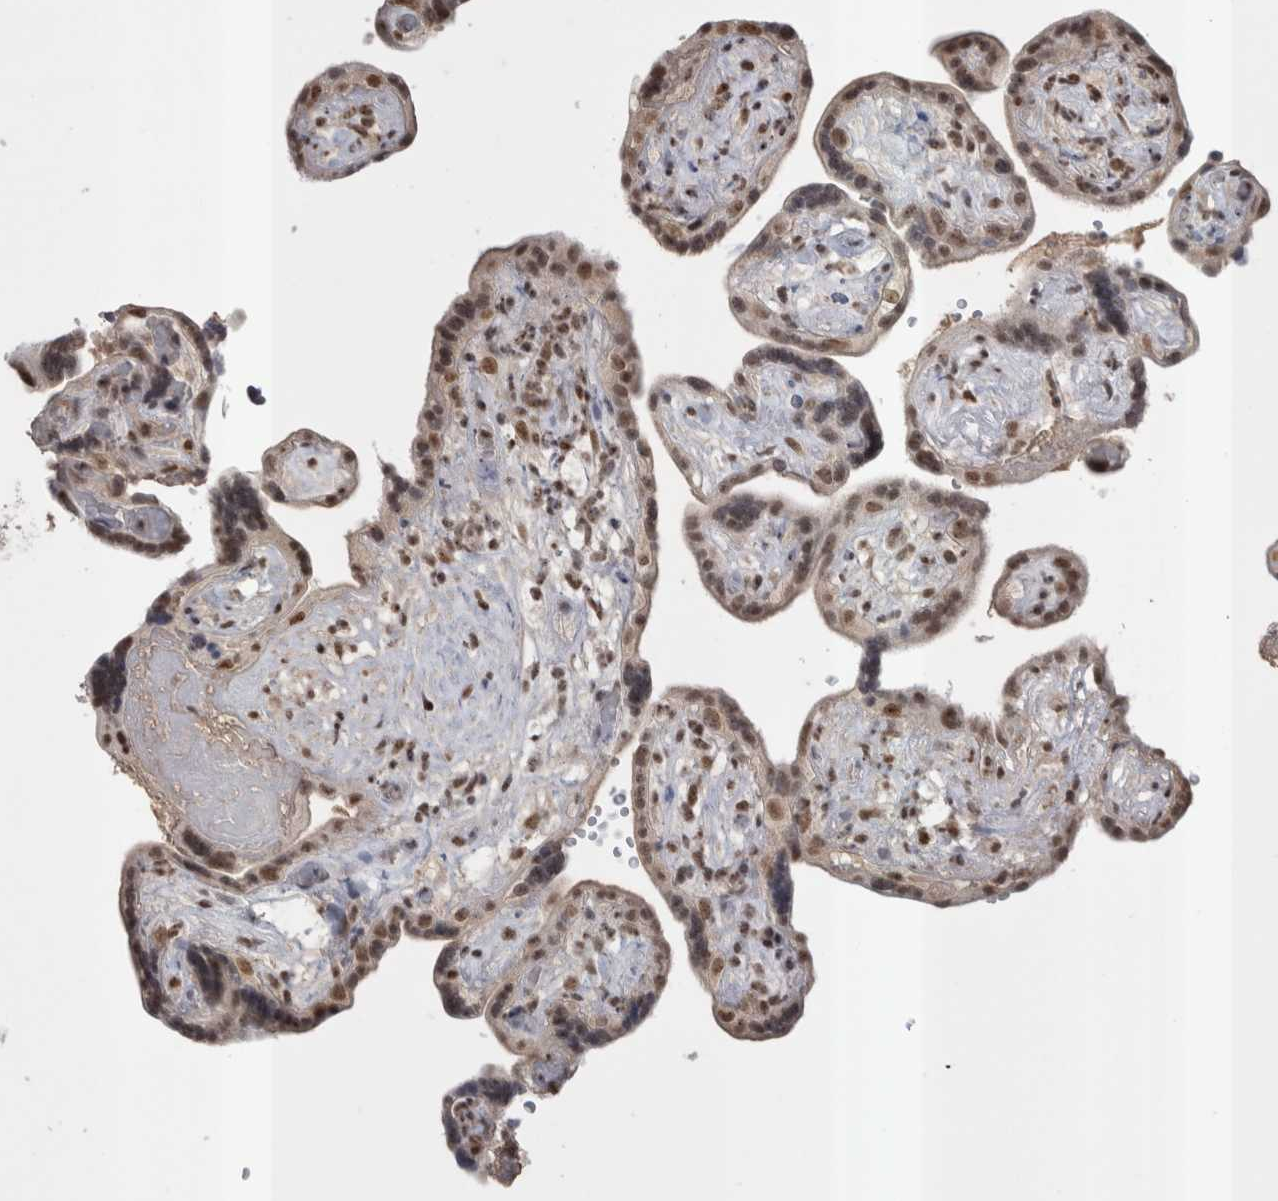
{"staining": {"intensity": "moderate", "quantity": ">75%", "location": "nuclear"}, "tissue": "placenta", "cell_type": "Decidual cells", "image_type": "normal", "snomed": [{"axis": "morphology", "description": "Normal tissue, NOS"}, {"axis": "topography", "description": "Placenta"}], "caption": "Immunohistochemical staining of benign human placenta displays moderate nuclear protein staining in approximately >75% of decidual cells. (DAB (3,3'-diaminobenzidine) = brown stain, brightfield microscopy at high magnification).", "gene": "DAXX", "patient": {"sex": "female", "age": 30}}